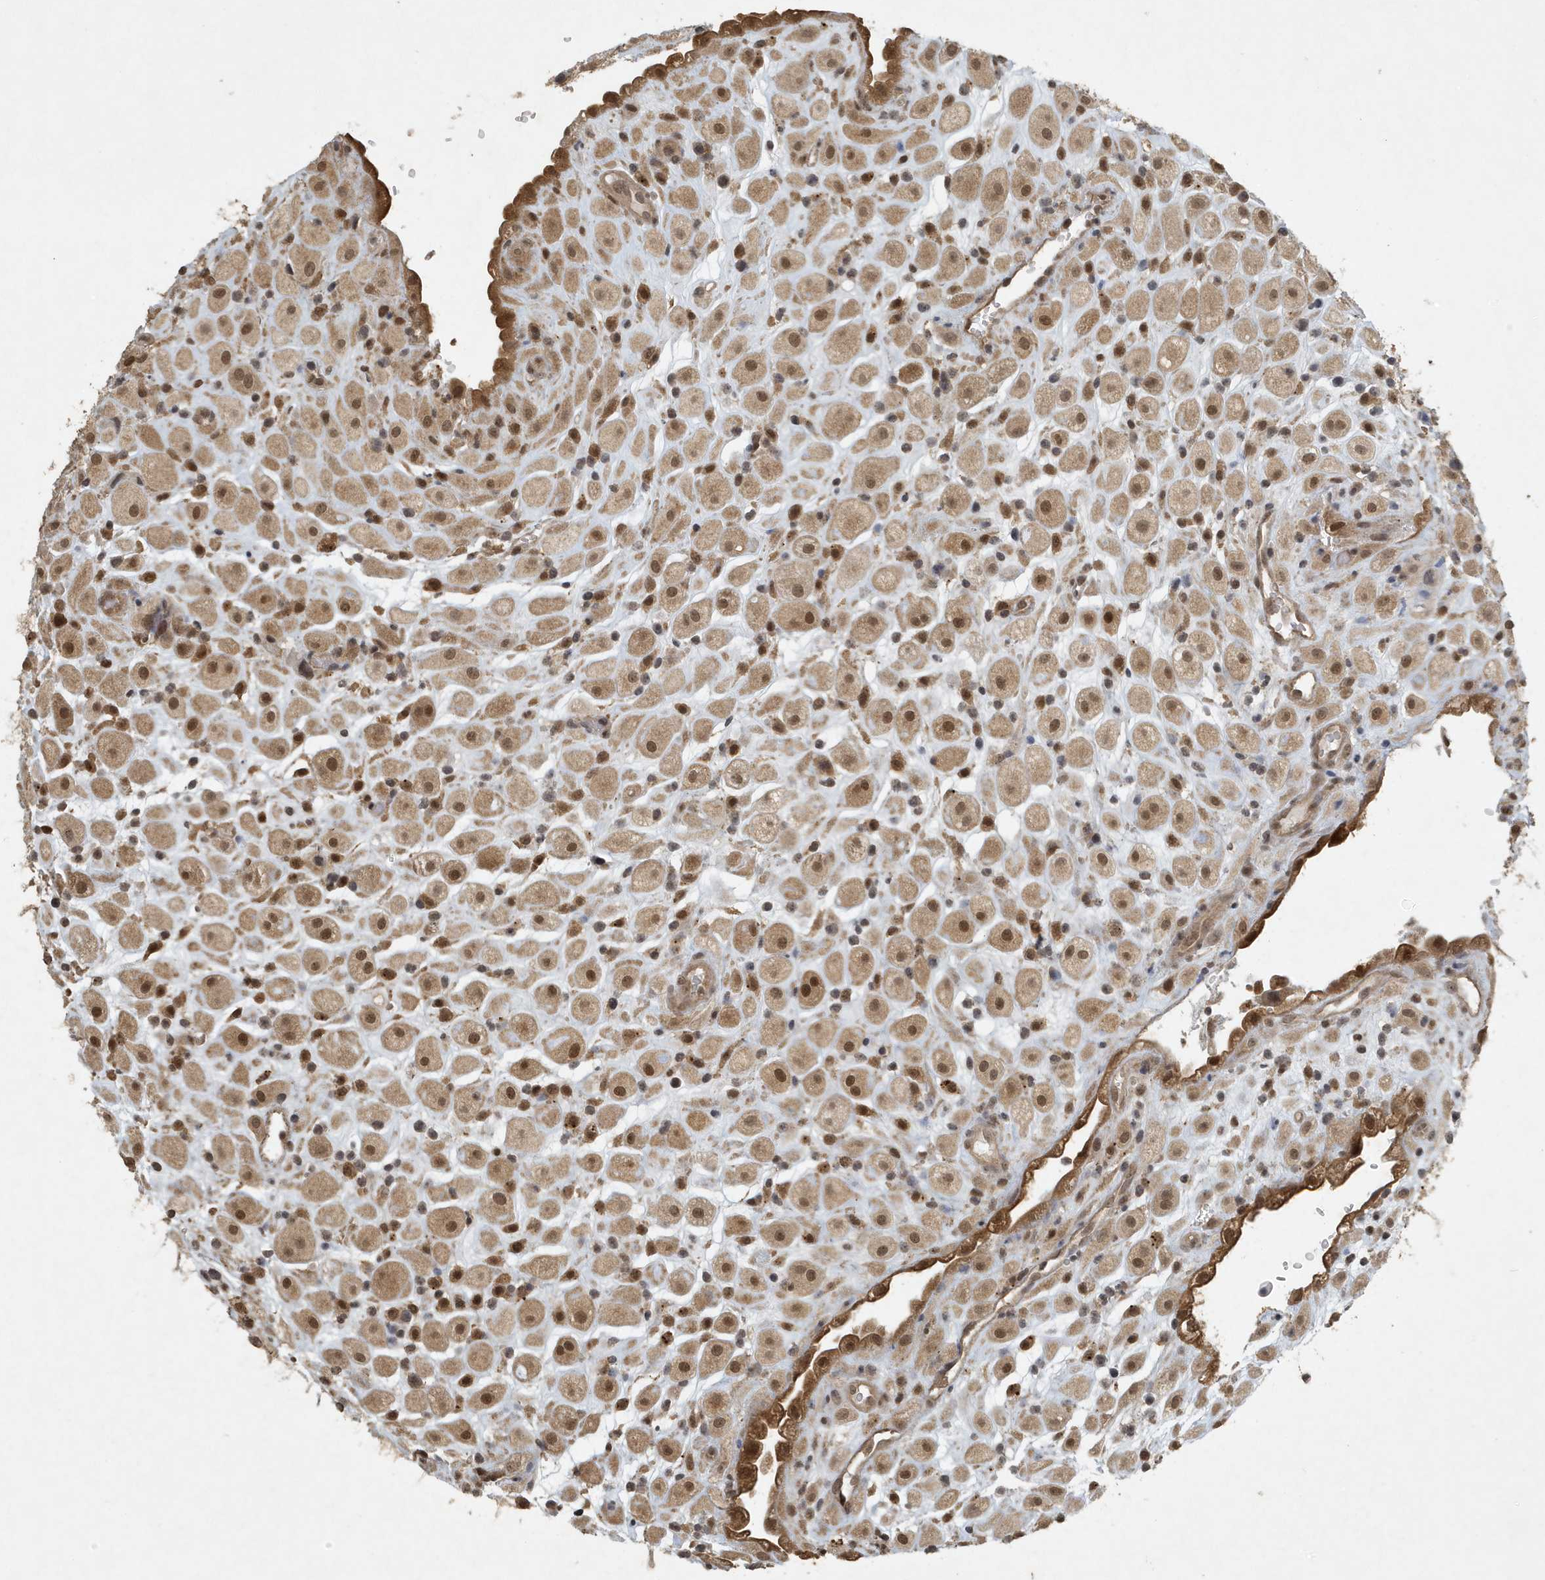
{"staining": {"intensity": "moderate", "quantity": ">75%", "location": "cytoplasmic/membranous,nuclear"}, "tissue": "placenta", "cell_type": "Decidual cells", "image_type": "normal", "snomed": [{"axis": "morphology", "description": "Normal tissue, NOS"}, {"axis": "topography", "description": "Placenta"}], "caption": "Moderate cytoplasmic/membranous,nuclear staining for a protein is present in about >75% of decidual cells of benign placenta using IHC.", "gene": "HSPA1A", "patient": {"sex": "female", "age": 35}}